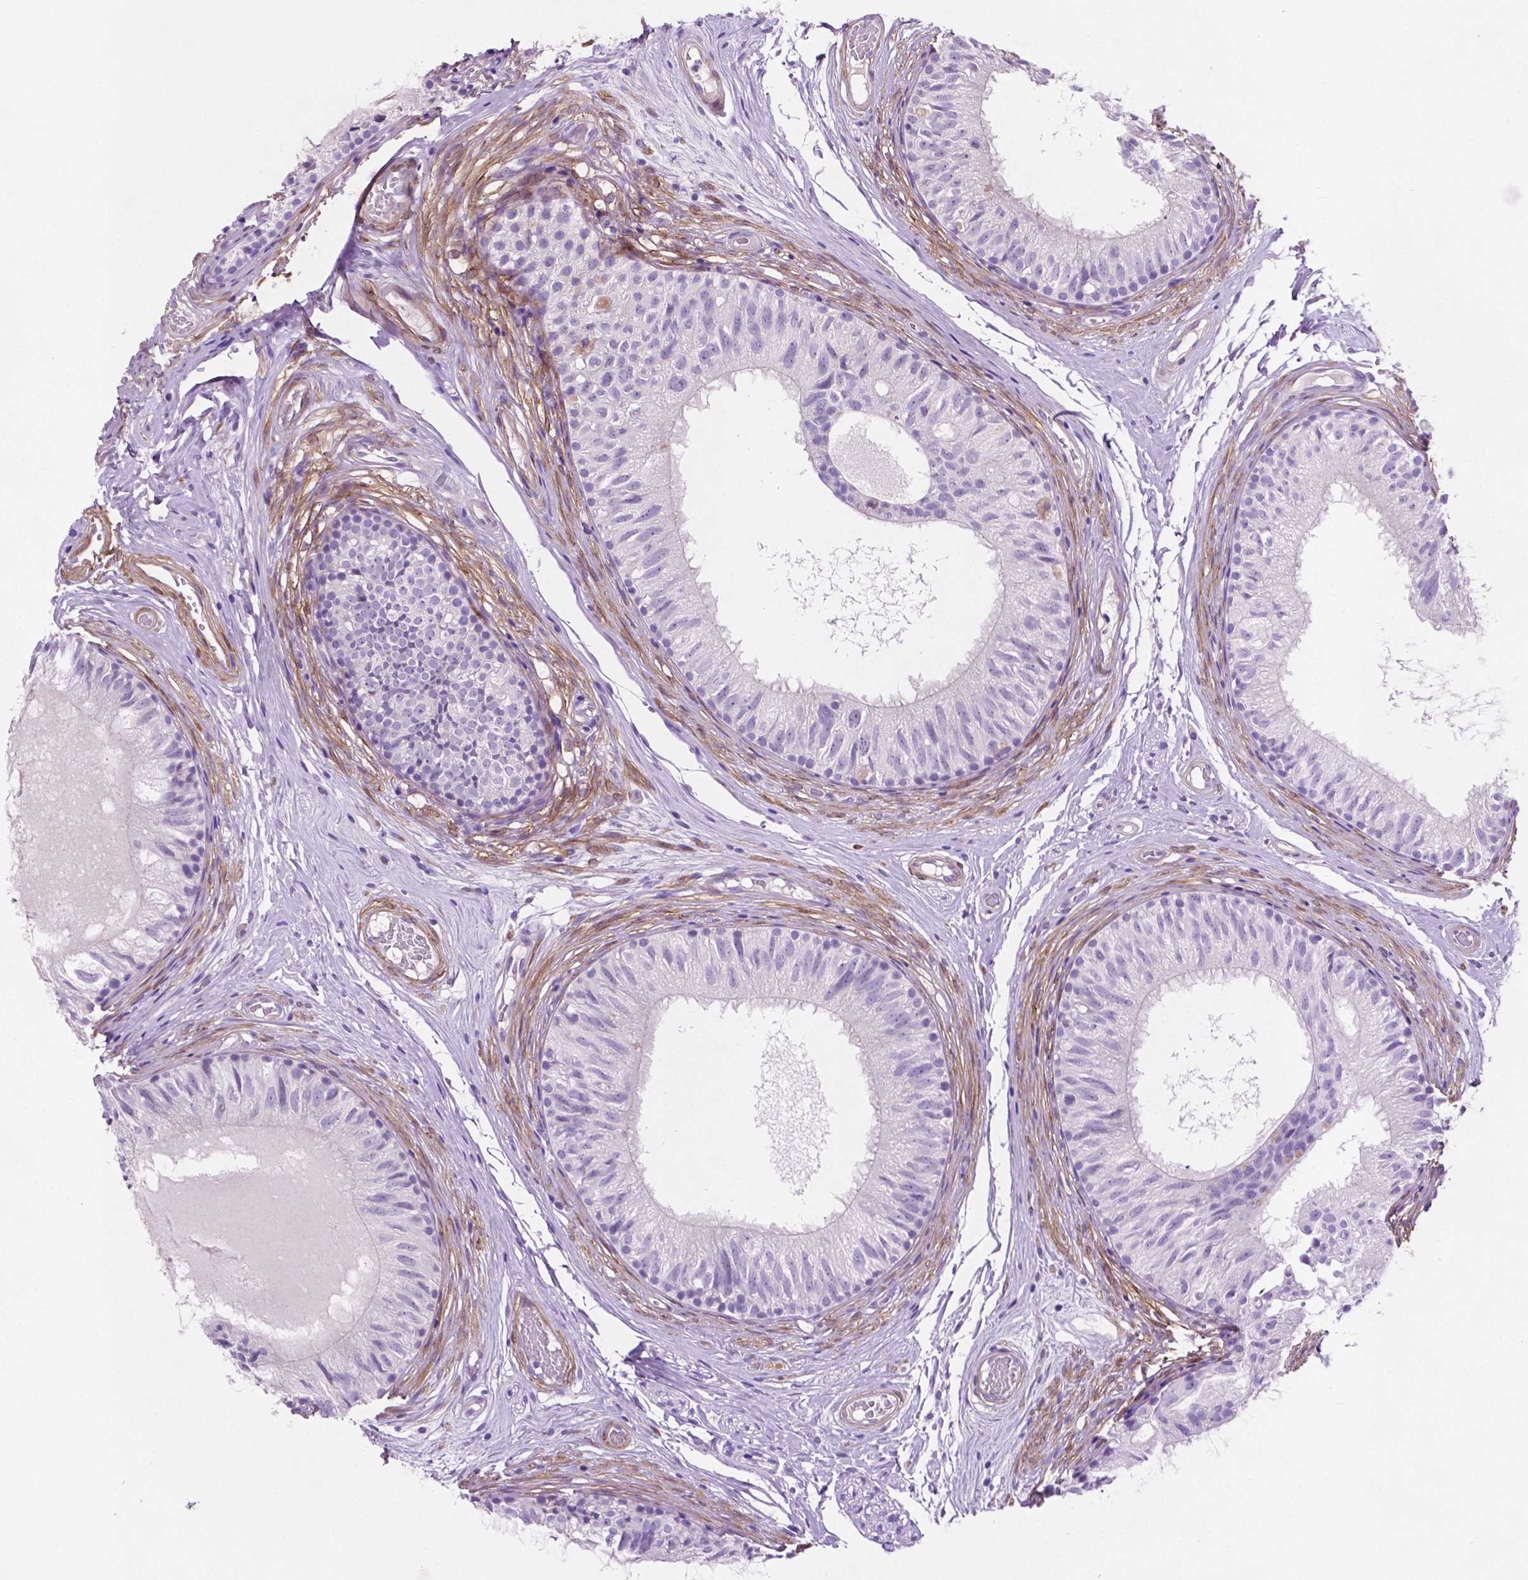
{"staining": {"intensity": "negative", "quantity": "none", "location": "none"}, "tissue": "epididymis", "cell_type": "Glandular cells", "image_type": "normal", "snomed": [{"axis": "morphology", "description": "Normal tissue, NOS"}, {"axis": "topography", "description": "Epididymis"}], "caption": "High magnification brightfield microscopy of benign epididymis stained with DAB (brown) and counterstained with hematoxylin (blue): glandular cells show no significant expression.", "gene": "ASPG", "patient": {"sex": "male", "age": 29}}